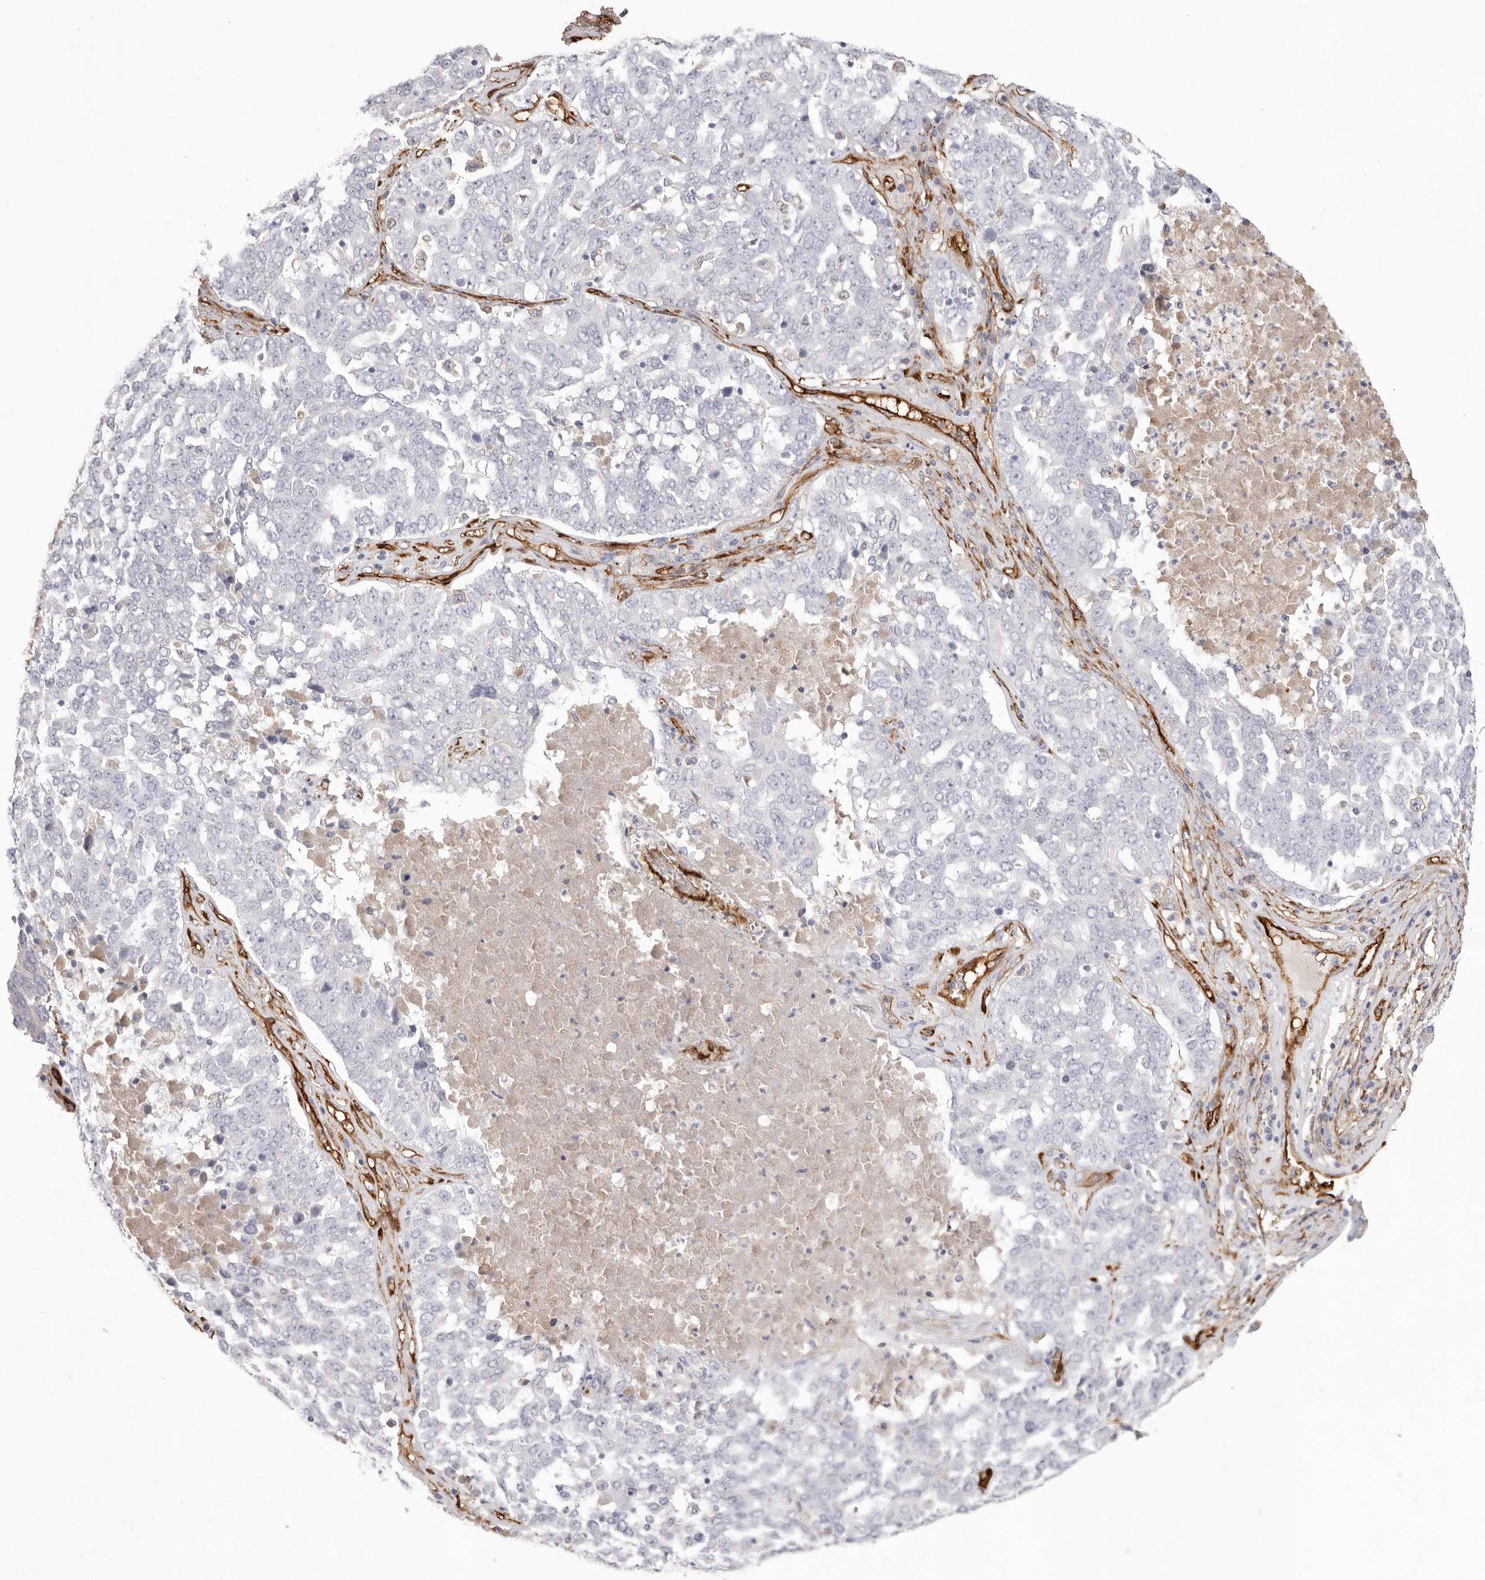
{"staining": {"intensity": "negative", "quantity": "none", "location": "none"}, "tissue": "ovarian cancer", "cell_type": "Tumor cells", "image_type": "cancer", "snomed": [{"axis": "morphology", "description": "Carcinoma, endometroid"}, {"axis": "topography", "description": "Ovary"}], "caption": "This is an IHC histopathology image of endometroid carcinoma (ovarian). There is no expression in tumor cells.", "gene": "LRRC66", "patient": {"sex": "female", "age": 62}}